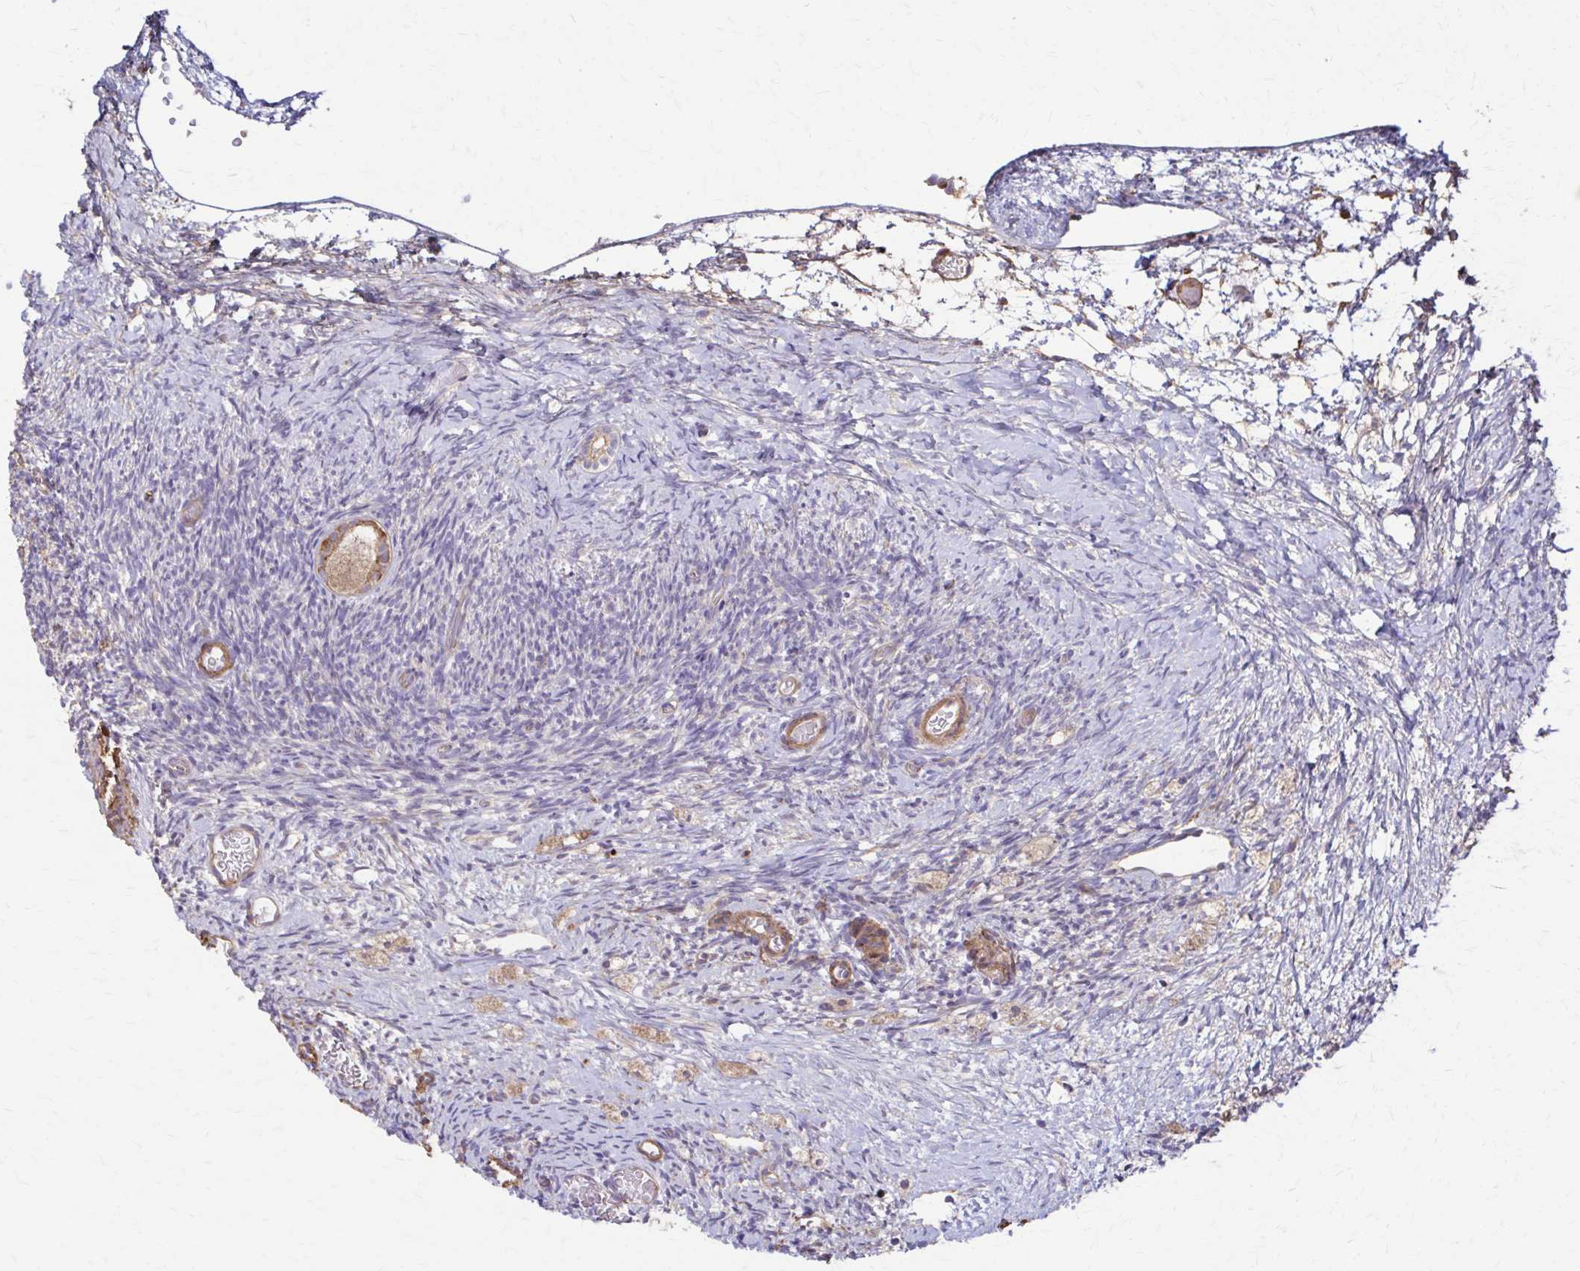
{"staining": {"intensity": "moderate", "quantity": ">75%", "location": "cytoplasmic/membranous"}, "tissue": "ovary", "cell_type": "Follicle cells", "image_type": "normal", "snomed": [{"axis": "morphology", "description": "Normal tissue, NOS"}, {"axis": "topography", "description": "Ovary"}], "caption": "Immunohistochemistry of normal ovary shows medium levels of moderate cytoplasmic/membranous positivity in about >75% of follicle cells. The staining is performed using DAB (3,3'-diaminobenzidine) brown chromogen to label protein expression. The nuclei are counter-stained blue using hematoxylin.", "gene": "DSP", "patient": {"sex": "female", "age": 39}}